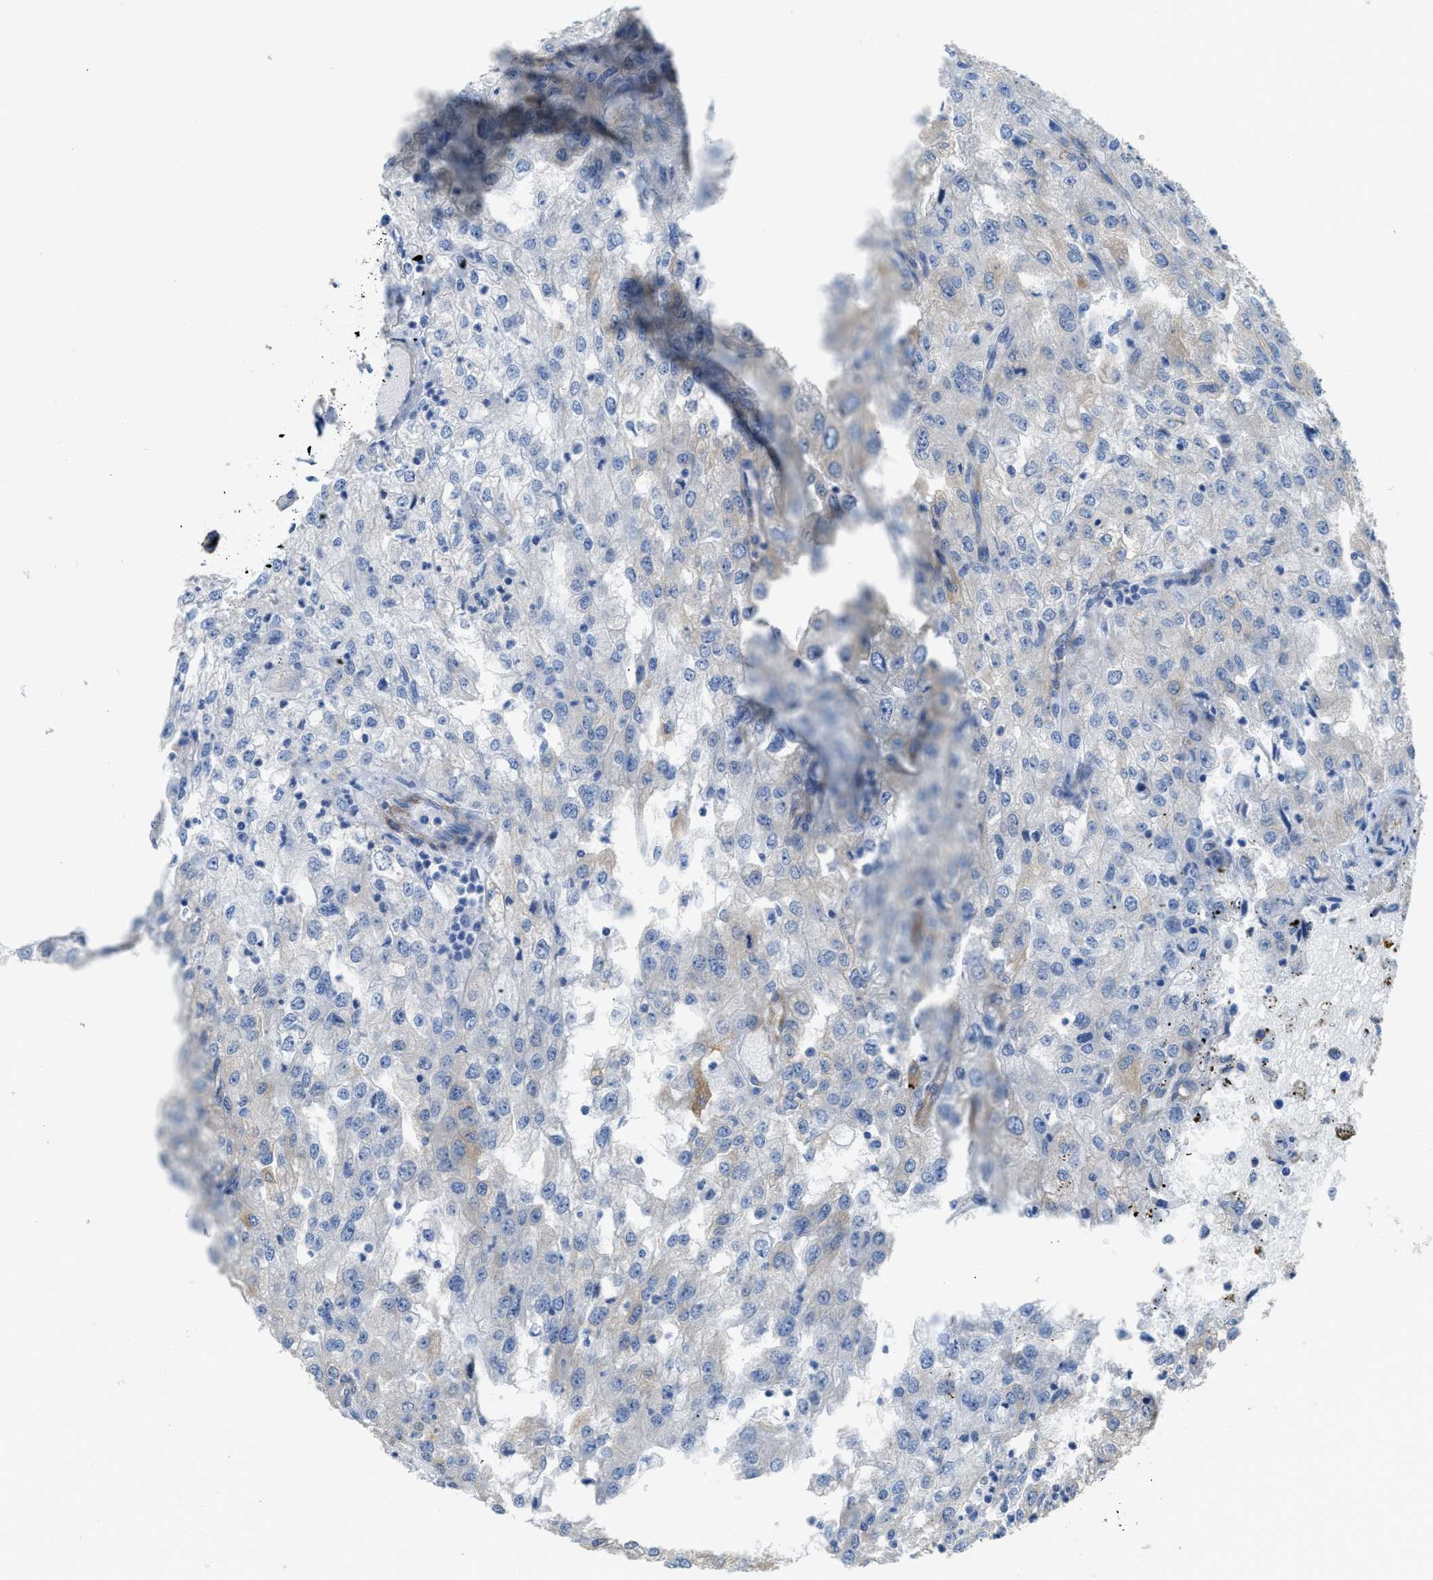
{"staining": {"intensity": "moderate", "quantity": "<25%", "location": "cytoplasmic/membranous"}, "tissue": "renal cancer", "cell_type": "Tumor cells", "image_type": "cancer", "snomed": [{"axis": "morphology", "description": "Adenocarcinoma, NOS"}, {"axis": "topography", "description": "Kidney"}], "caption": "There is low levels of moderate cytoplasmic/membranous expression in tumor cells of renal adenocarcinoma, as demonstrated by immunohistochemical staining (brown color).", "gene": "ZSWIM5", "patient": {"sex": "female", "age": 54}}